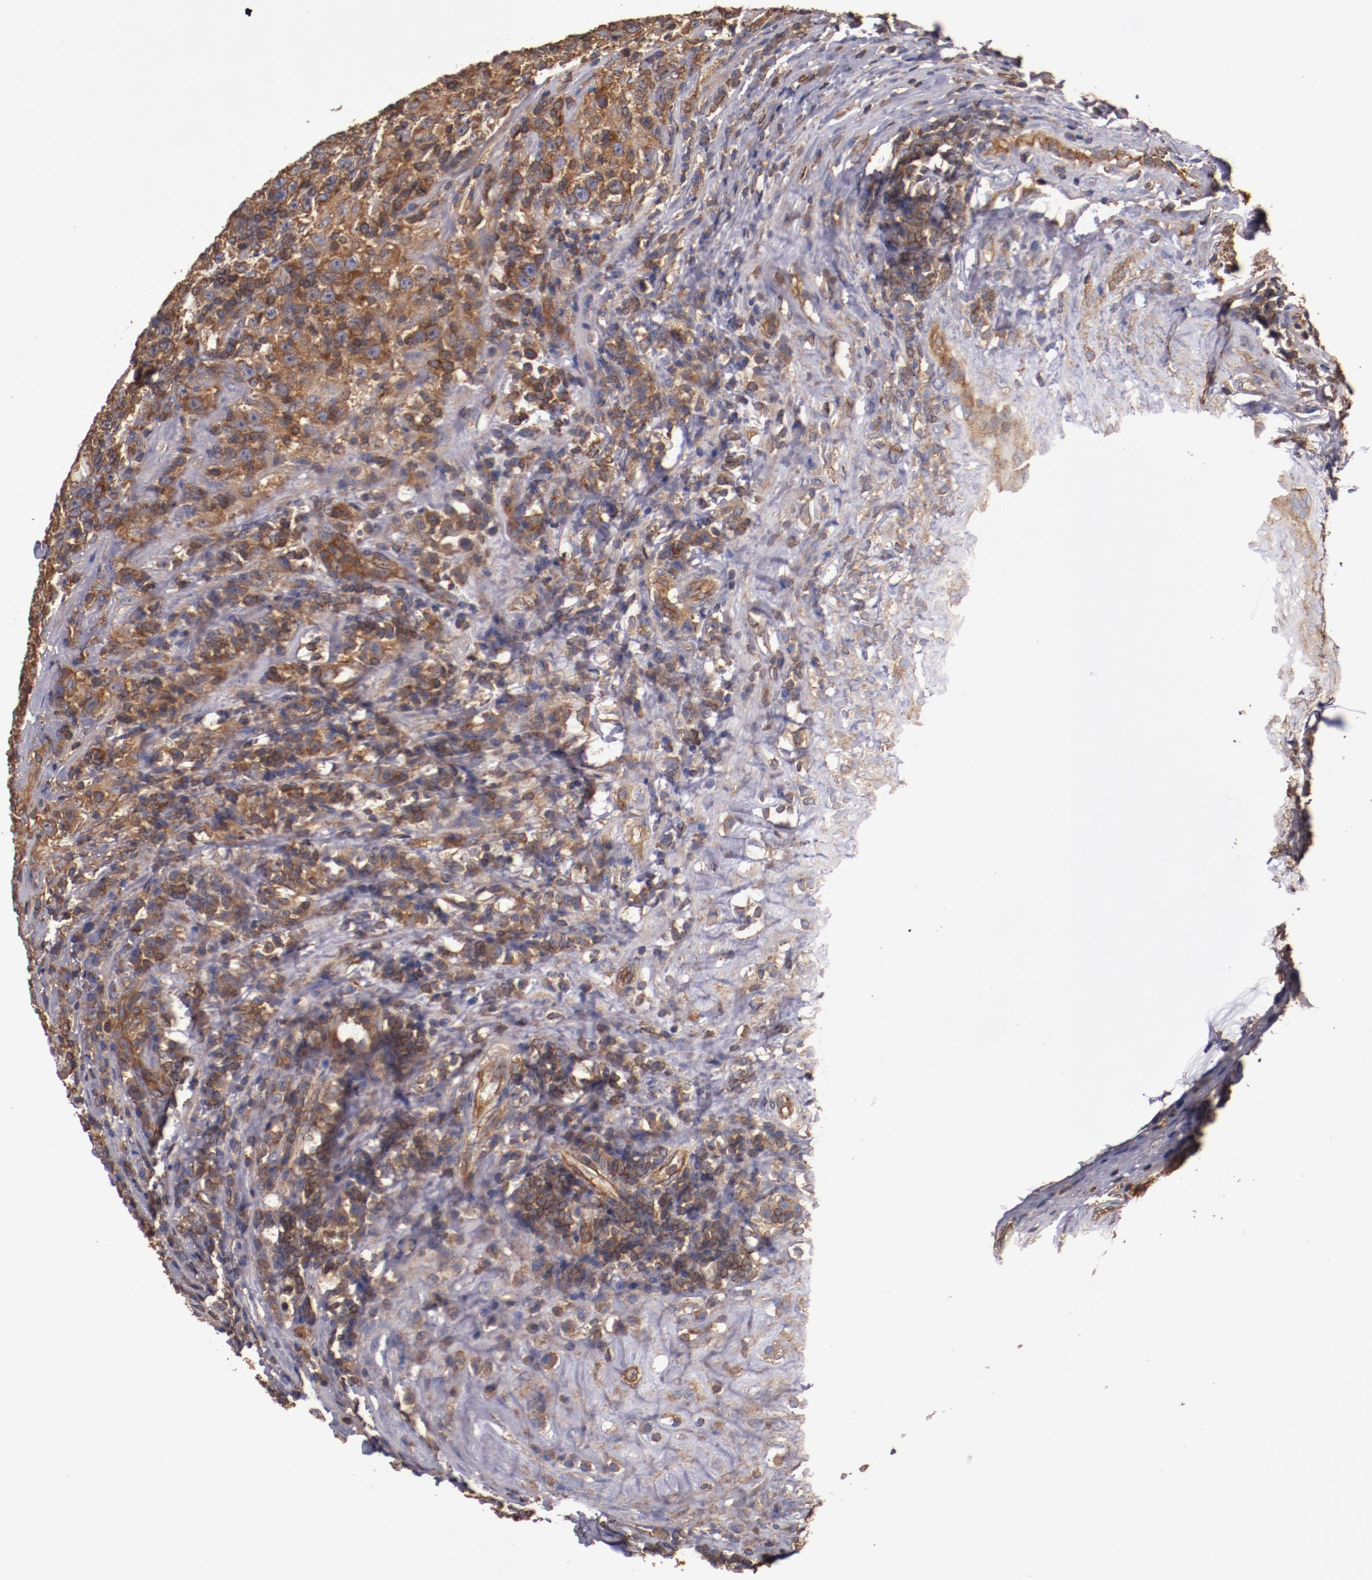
{"staining": {"intensity": "strong", "quantity": ">75%", "location": "cytoplasmic/membranous"}, "tissue": "testis cancer", "cell_type": "Tumor cells", "image_type": "cancer", "snomed": [{"axis": "morphology", "description": "Seminoma, NOS"}, {"axis": "topography", "description": "Testis"}], "caption": "Immunohistochemical staining of testis cancer (seminoma) displays high levels of strong cytoplasmic/membranous staining in about >75% of tumor cells.", "gene": "TMOD3", "patient": {"sex": "male", "age": 43}}